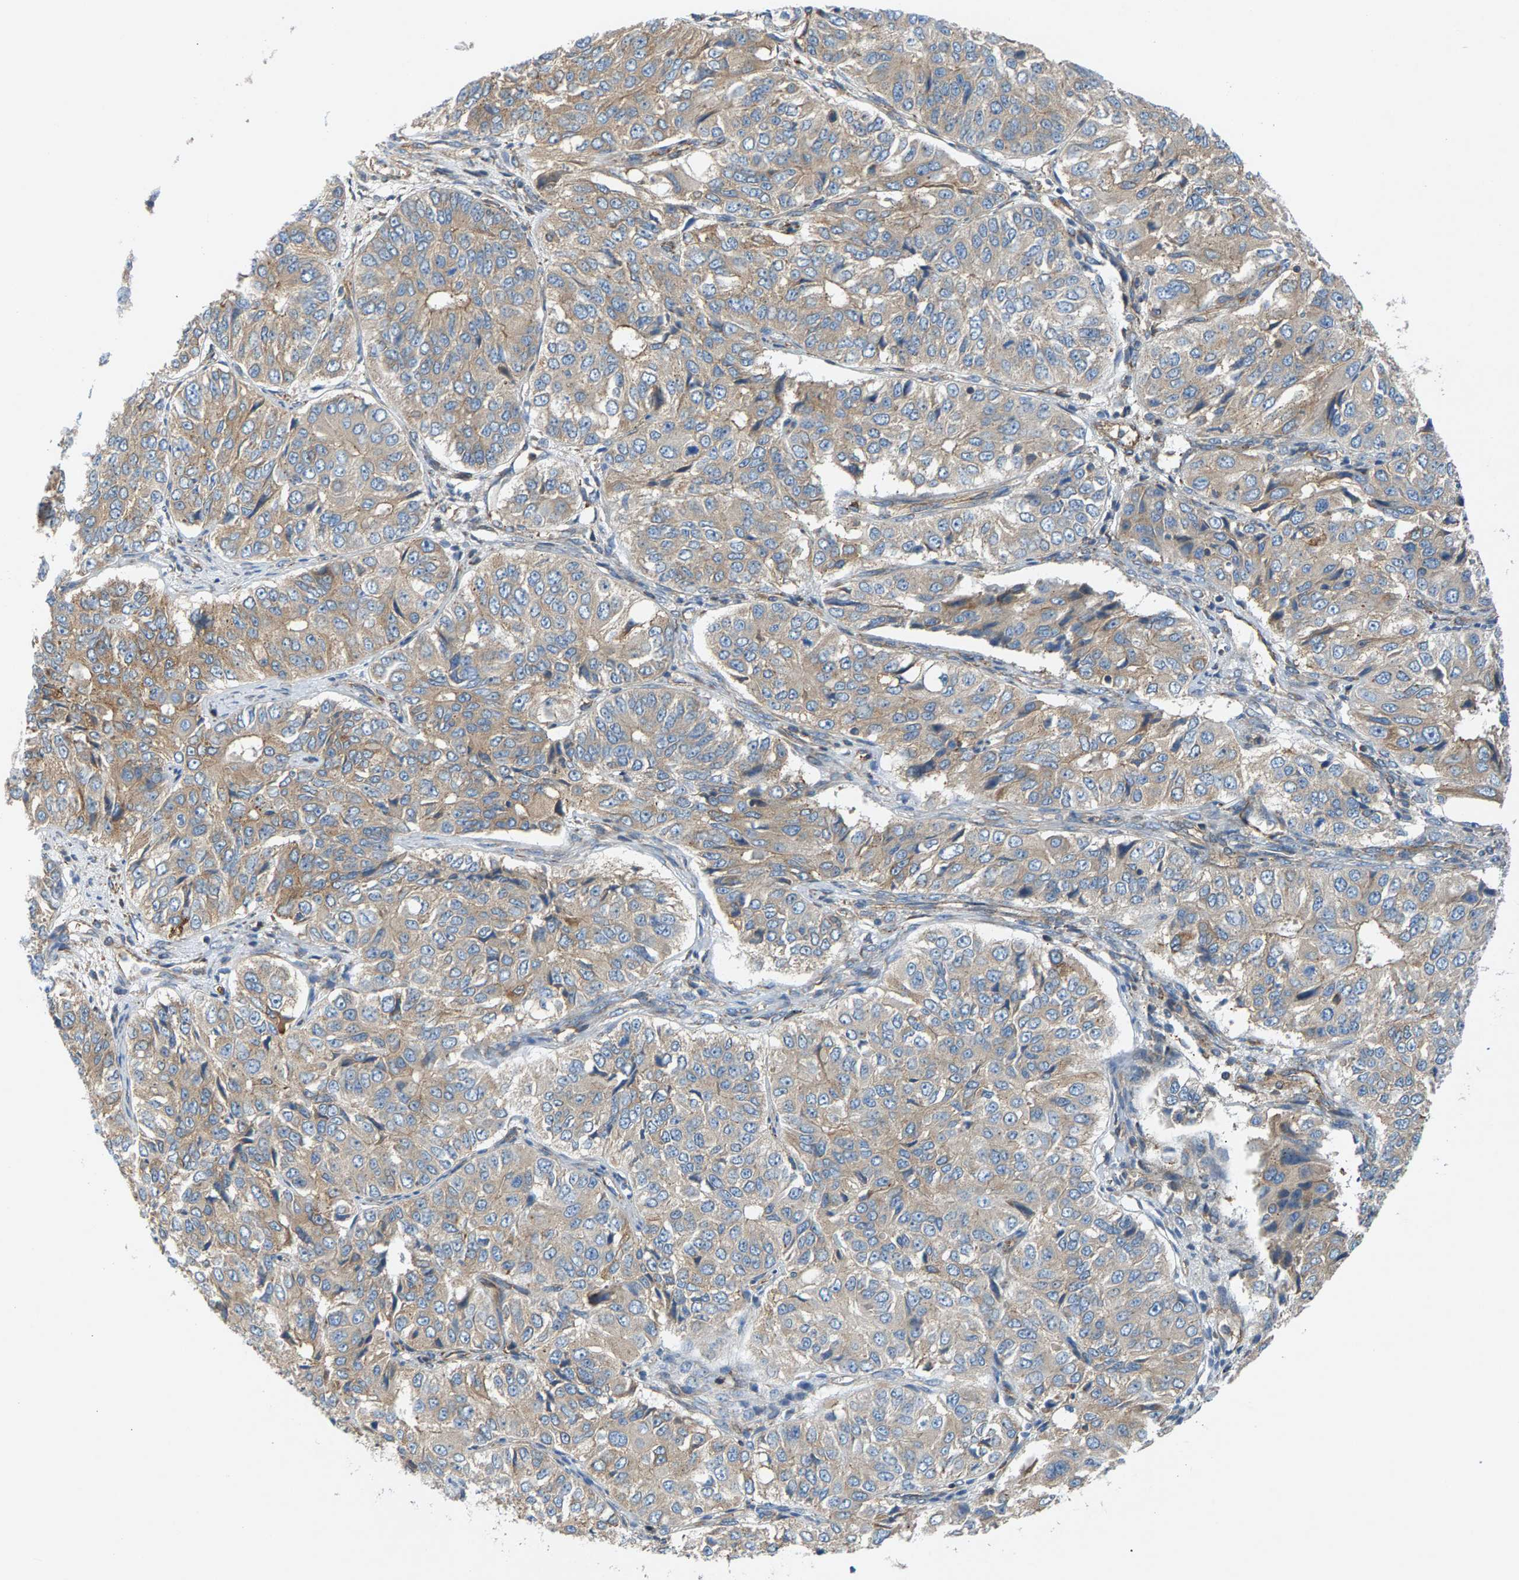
{"staining": {"intensity": "weak", "quantity": ">75%", "location": "cytoplasmic/membranous"}, "tissue": "ovarian cancer", "cell_type": "Tumor cells", "image_type": "cancer", "snomed": [{"axis": "morphology", "description": "Carcinoma, endometroid"}, {"axis": "topography", "description": "Ovary"}], "caption": "Endometroid carcinoma (ovarian) tissue displays weak cytoplasmic/membranous staining in approximately >75% of tumor cells", "gene": "PDCL", "patient": {"sex": "female", "age": 51}}